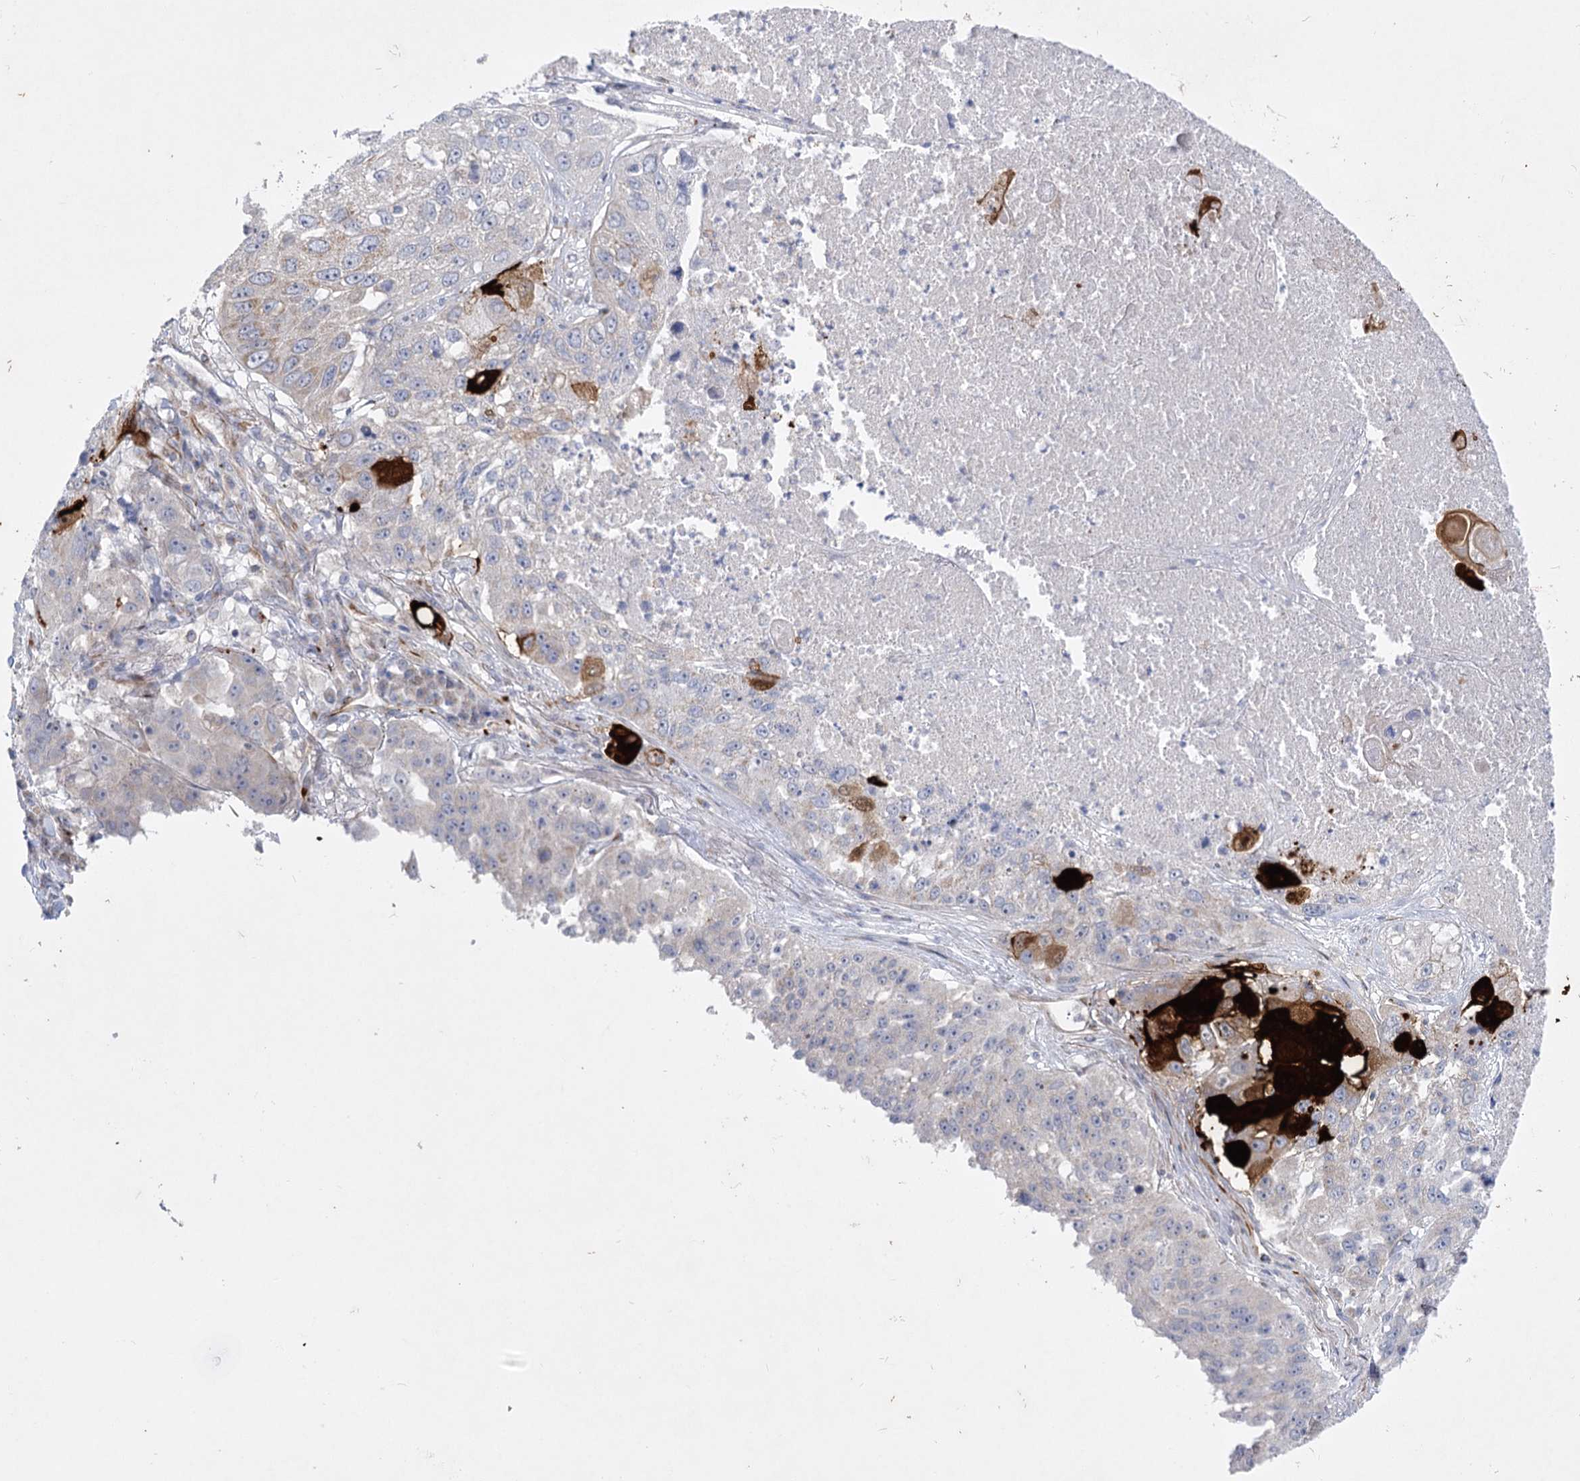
{"staining": {"intensity": "negative", "quantity": "none", "location": "none"}, "tissue": "lung cancer", "cell_type": "Tumor cells", "image_type": "cancer", "snomed": [{"axis": "morphology", "description": "Squamous cell carcinoma, NOS"}, {"axis": "topography", "description": "Lung"}], "caption": "Lung squamous cell carcinoma stained for a protein using immunohistochemistry exhibits no positivity tumor cells.", "gene": "DHTKD1", "patient": {"sex": "male", "age": 61}}